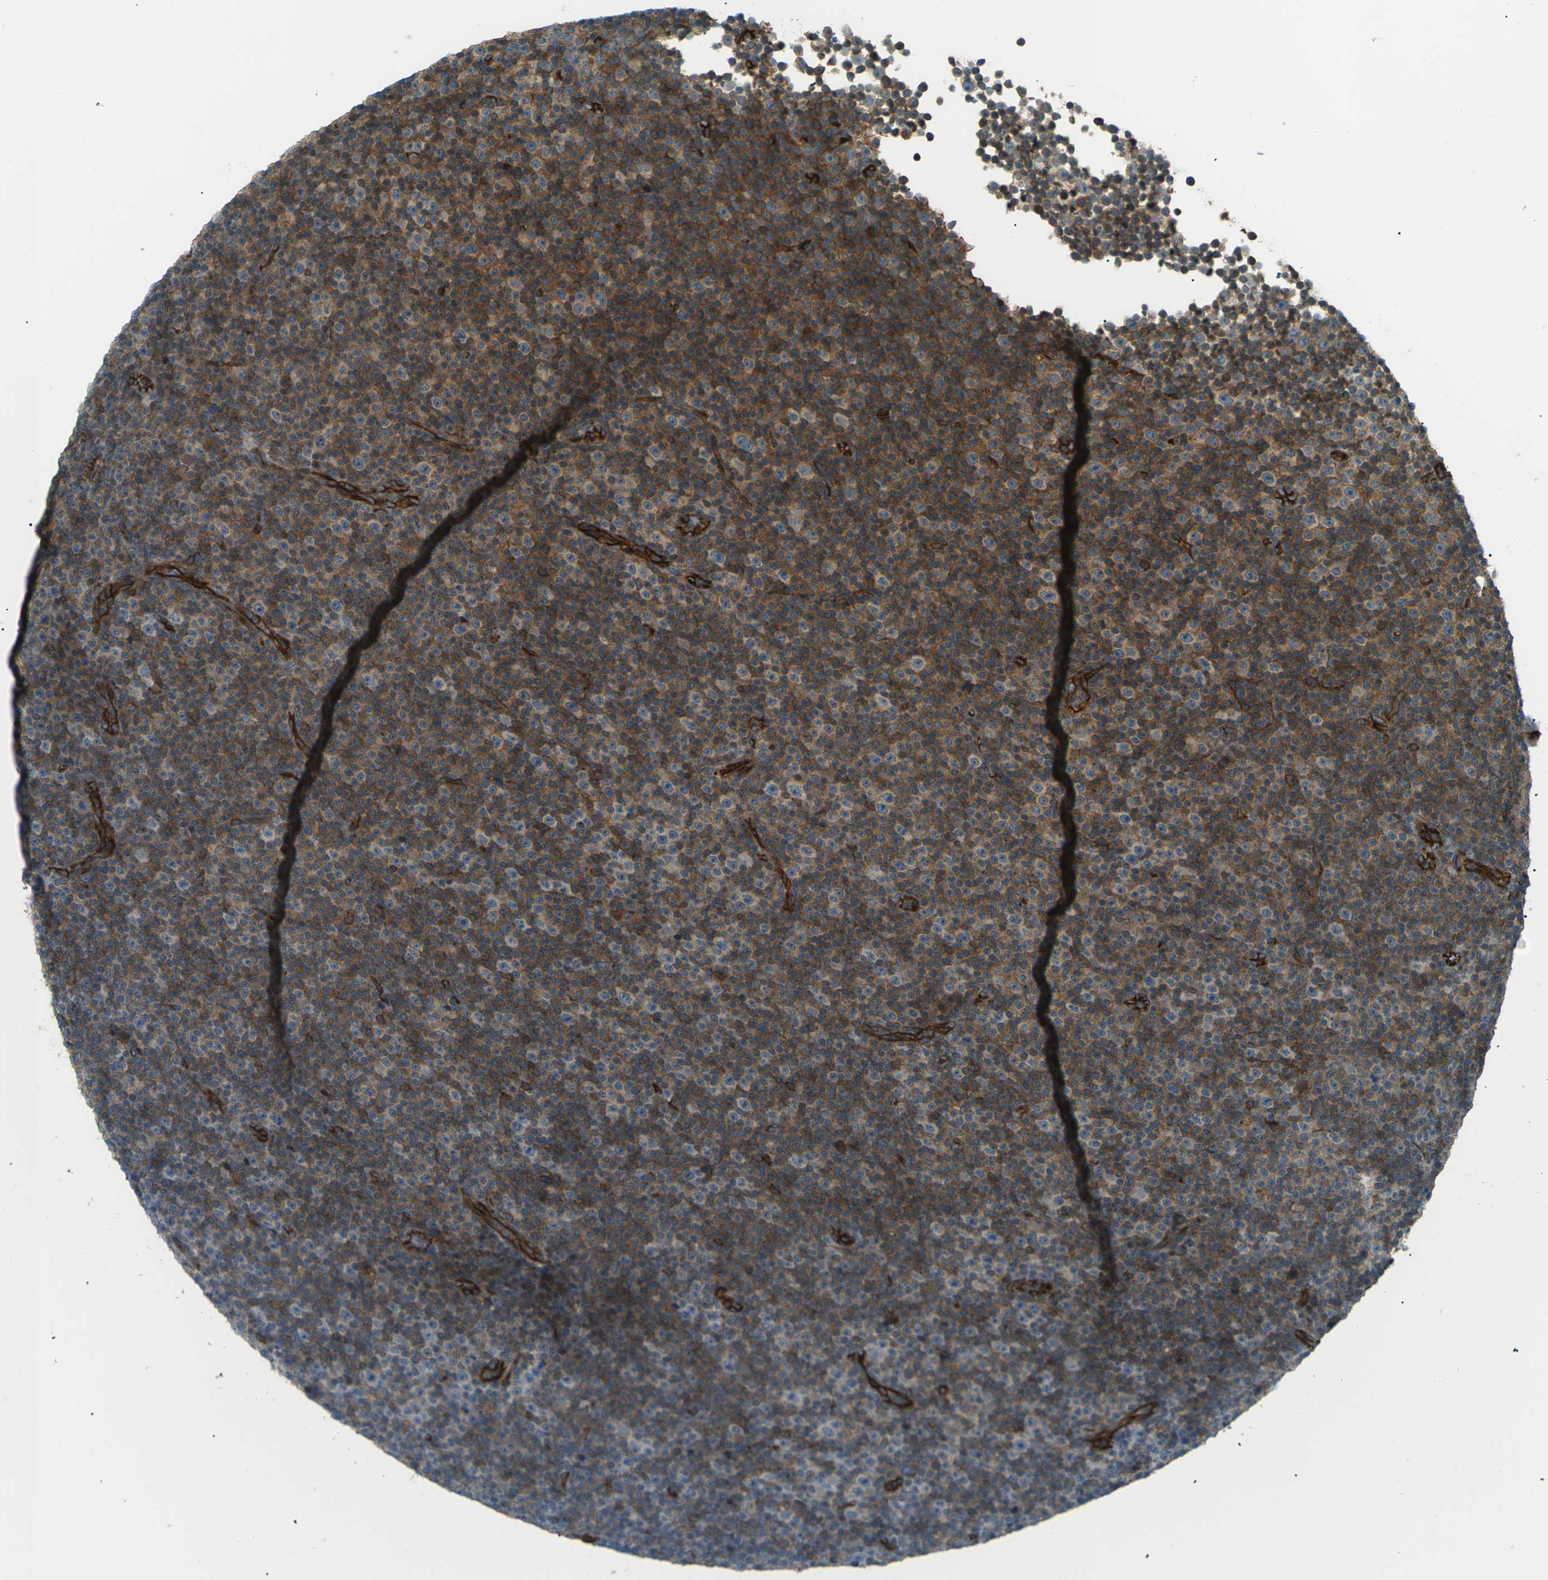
{"staining": {"intensity": "moderate", "quantity": "25%-75%", "location": "cytoplasmic/membranous"}, "tissue": "lymphoma", "cell_type": "Tumor cells", "image_type": "cancer", "snomed": [{"axis": "morphology", "description": "Malignant lymphoma, non-Hodgkin's type, Low grade"}, {"axis": "topography", "description": "Lymph node"}], "caption": "Immunohistochemistry (IHC) staining of lymphoma, which displays medium levels of moderate cytoplasmic/membranous positivity in approximately 25%-75% of tumor cells indicating moderate cytoplasmic/membranous protein staining. The staining was performed using DAB (3,3'-diaminobenzidine) (brown) for protein detection and nuclei were counterstained in hematoxylin (blue).", "gene": "S1PR1", "patient": {"sex": "female", "age": 67}}